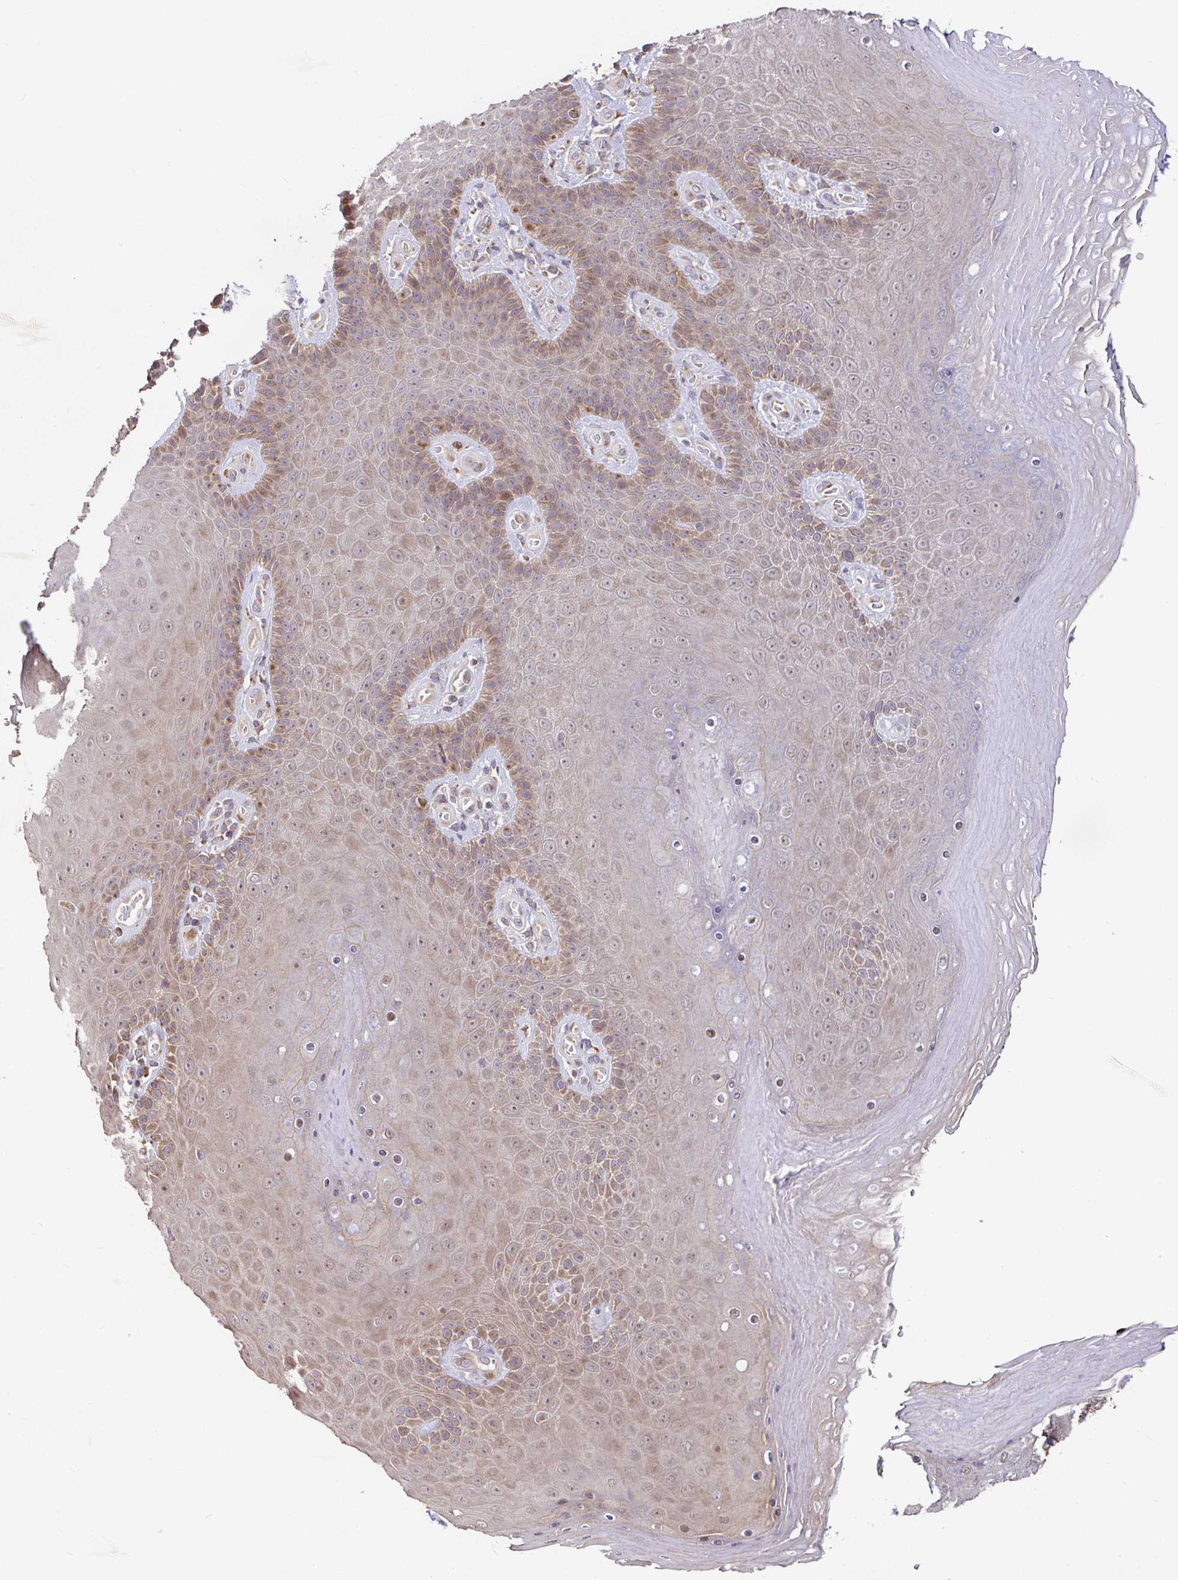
{"staining": {"intensity": "moderate", "quantity": "25%-75%", "location": "cytoplasmic/membranous"}, "tissue": "skin", "cell_type": "Epidermal cells", "image_type": "normal", "snomed": [{"axis": "morphology", "description": "Normal tissue, NOS"}, {"axis": "topography", "description": "Anal"}, {"axis": "topography", "description": "Peripheral nerve tissue"}], "caption": "IHC (DAB) staining of benign human skin exhibits moderate cytoplasmic/membranous protein staining in about 25%-75% of epidermal cells. (IHC, brightfield microscopy, high magnification).", "gene": "ELP1", "patient": {"sex": "male", "age": 53}}